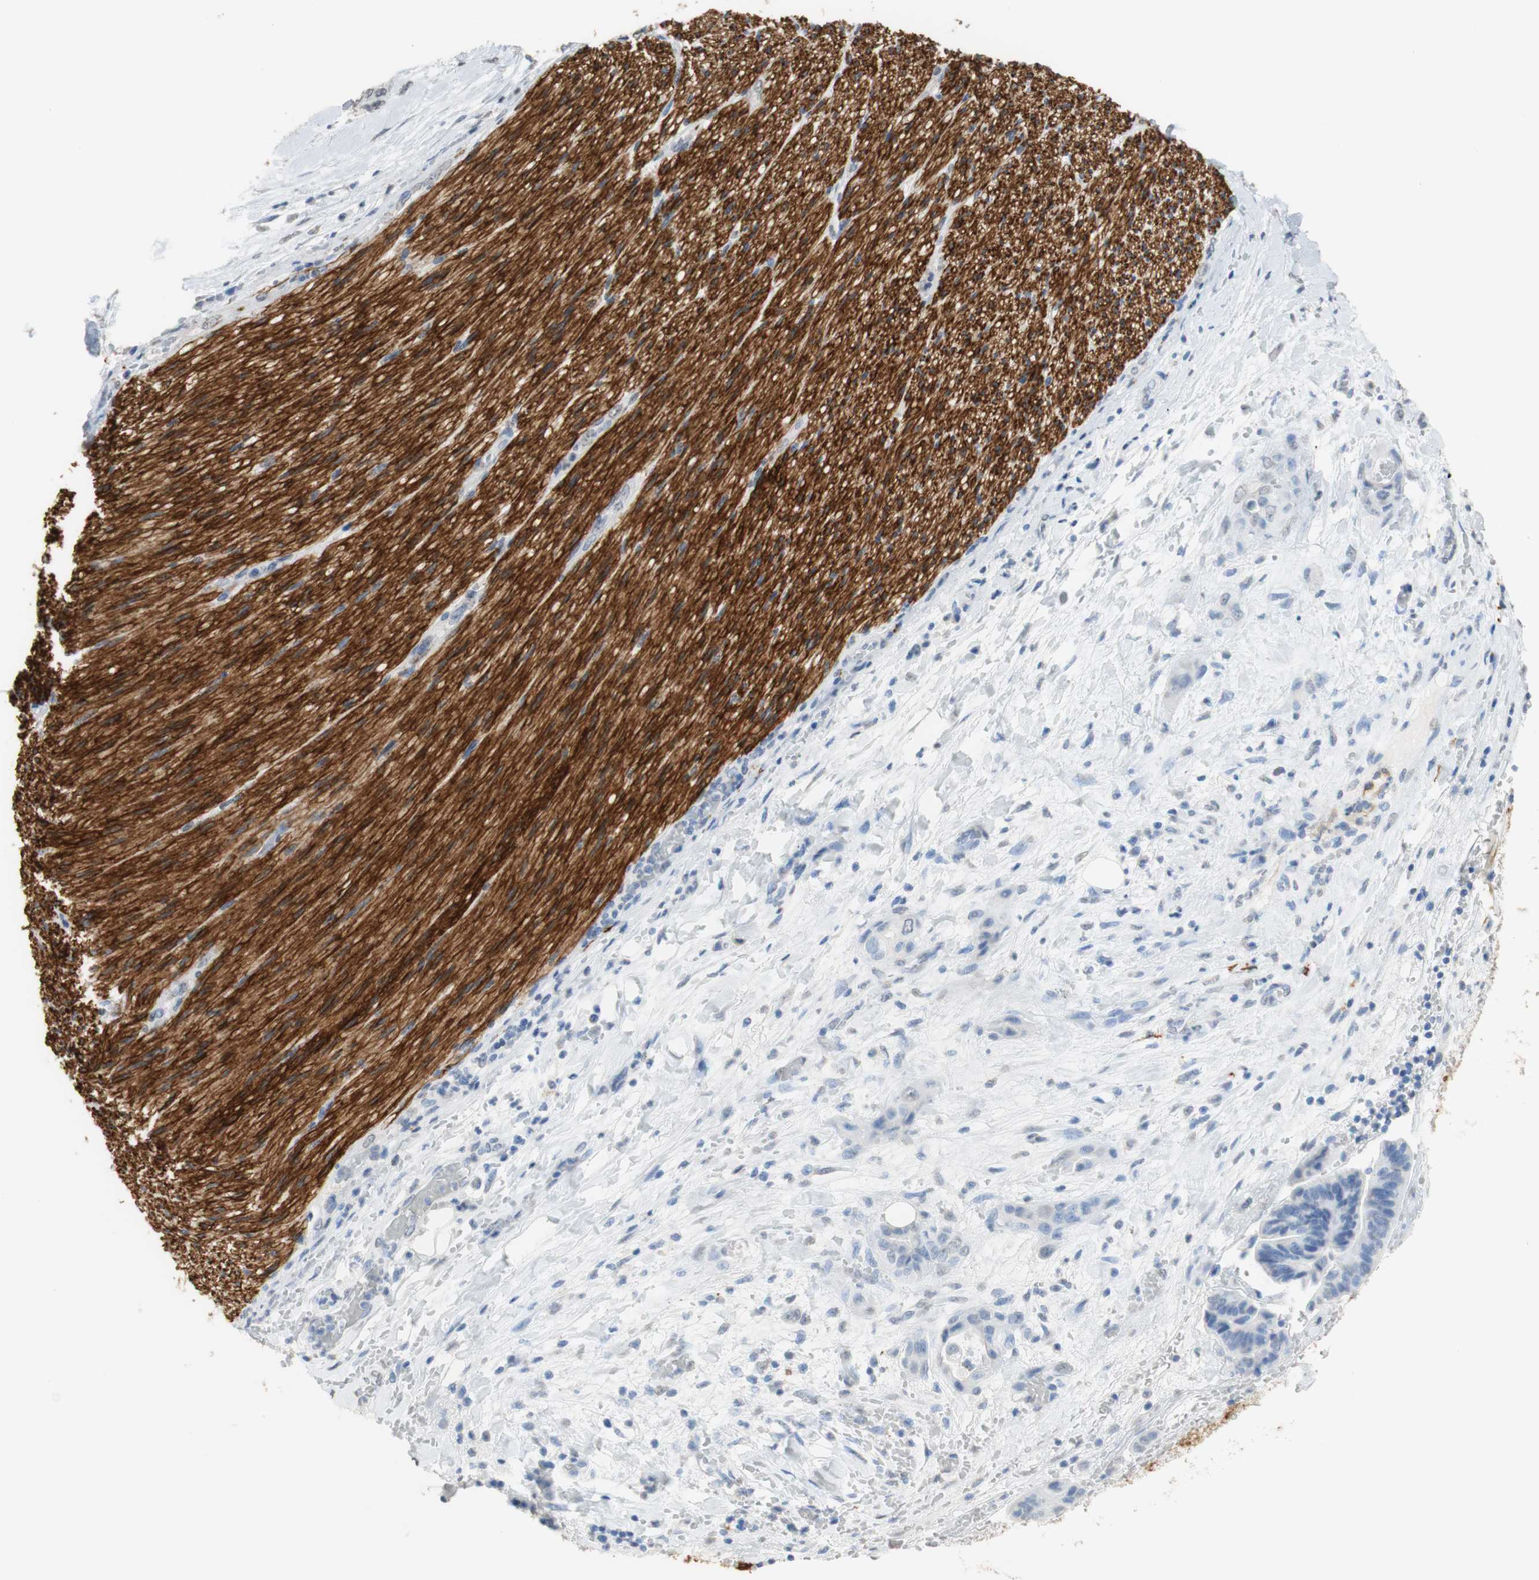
{"staining": {"intensity": "negative", "quantity": "none", "location": "none"}, "tissue": "liver cancer", "cell_type": "Tumor cells", "image_type": "cancer", "snomed": [{"axis": "morphology", "description": "Cholangiocarcinoma"}, {"axis": "topography", "description": "Liver"}], "caption": "Protein analysis of liver cancer demonstrates no significant expression in tumor cells.", "gene": "L1CAM", "patient": {"sex": "female", "age": 61}}